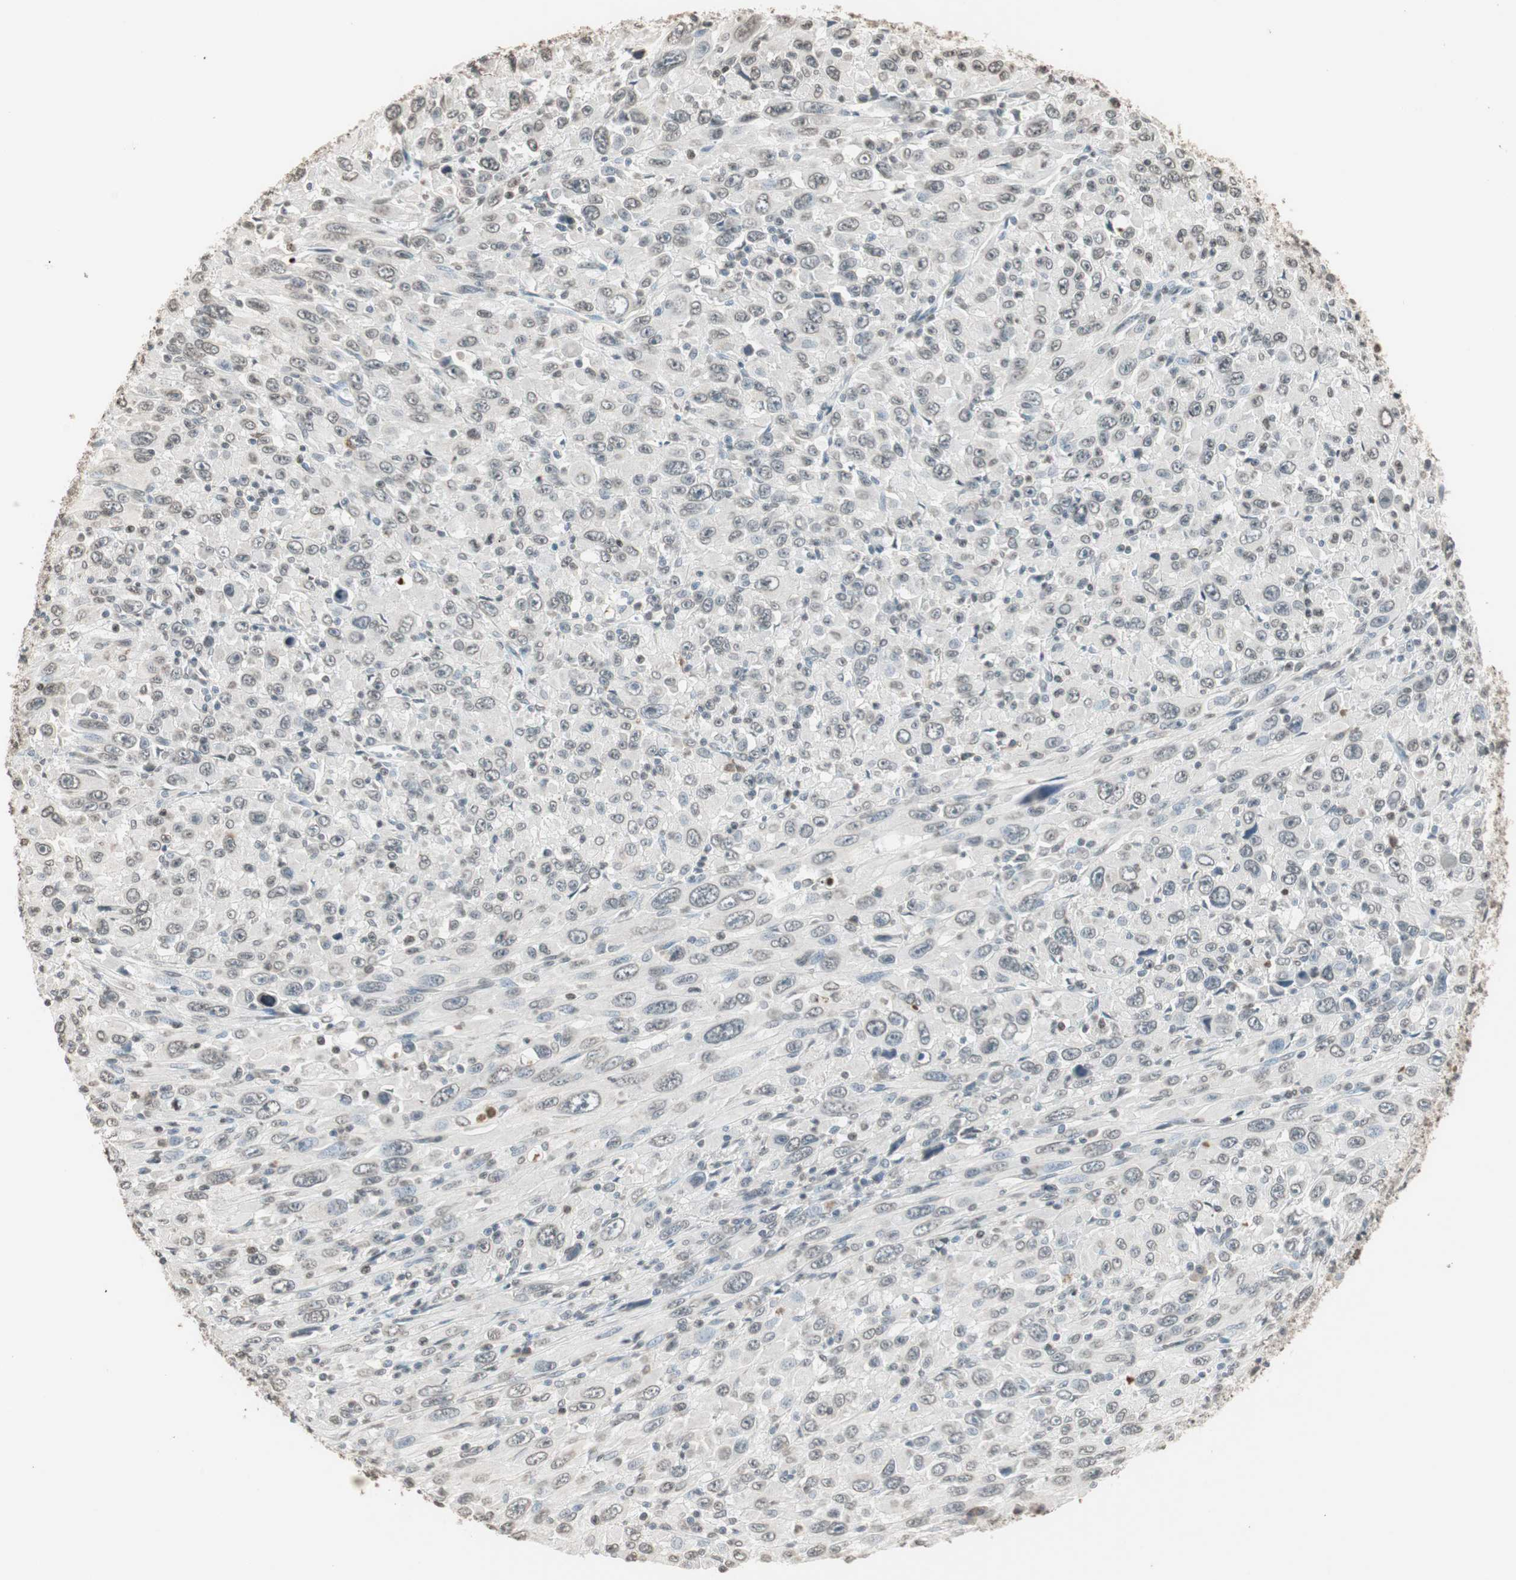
{"staining": {"intensity": "negative", "quantity": "none", "location": "none"}, "tissue": "melanoma", "cell_type": "Tumor cells", "image_type": "cancer", "snomed": [{"axis": "morphology", "description": "Malignant melanoma, Metastatic site"}, {"axis": "topography", "description": "Skin"}], "caption": "Micrograph shows no protein expression in tumor cells of melanoma tissue.", "gene": "PRELID1", "patient": {"sex": "female", "age": 56}}